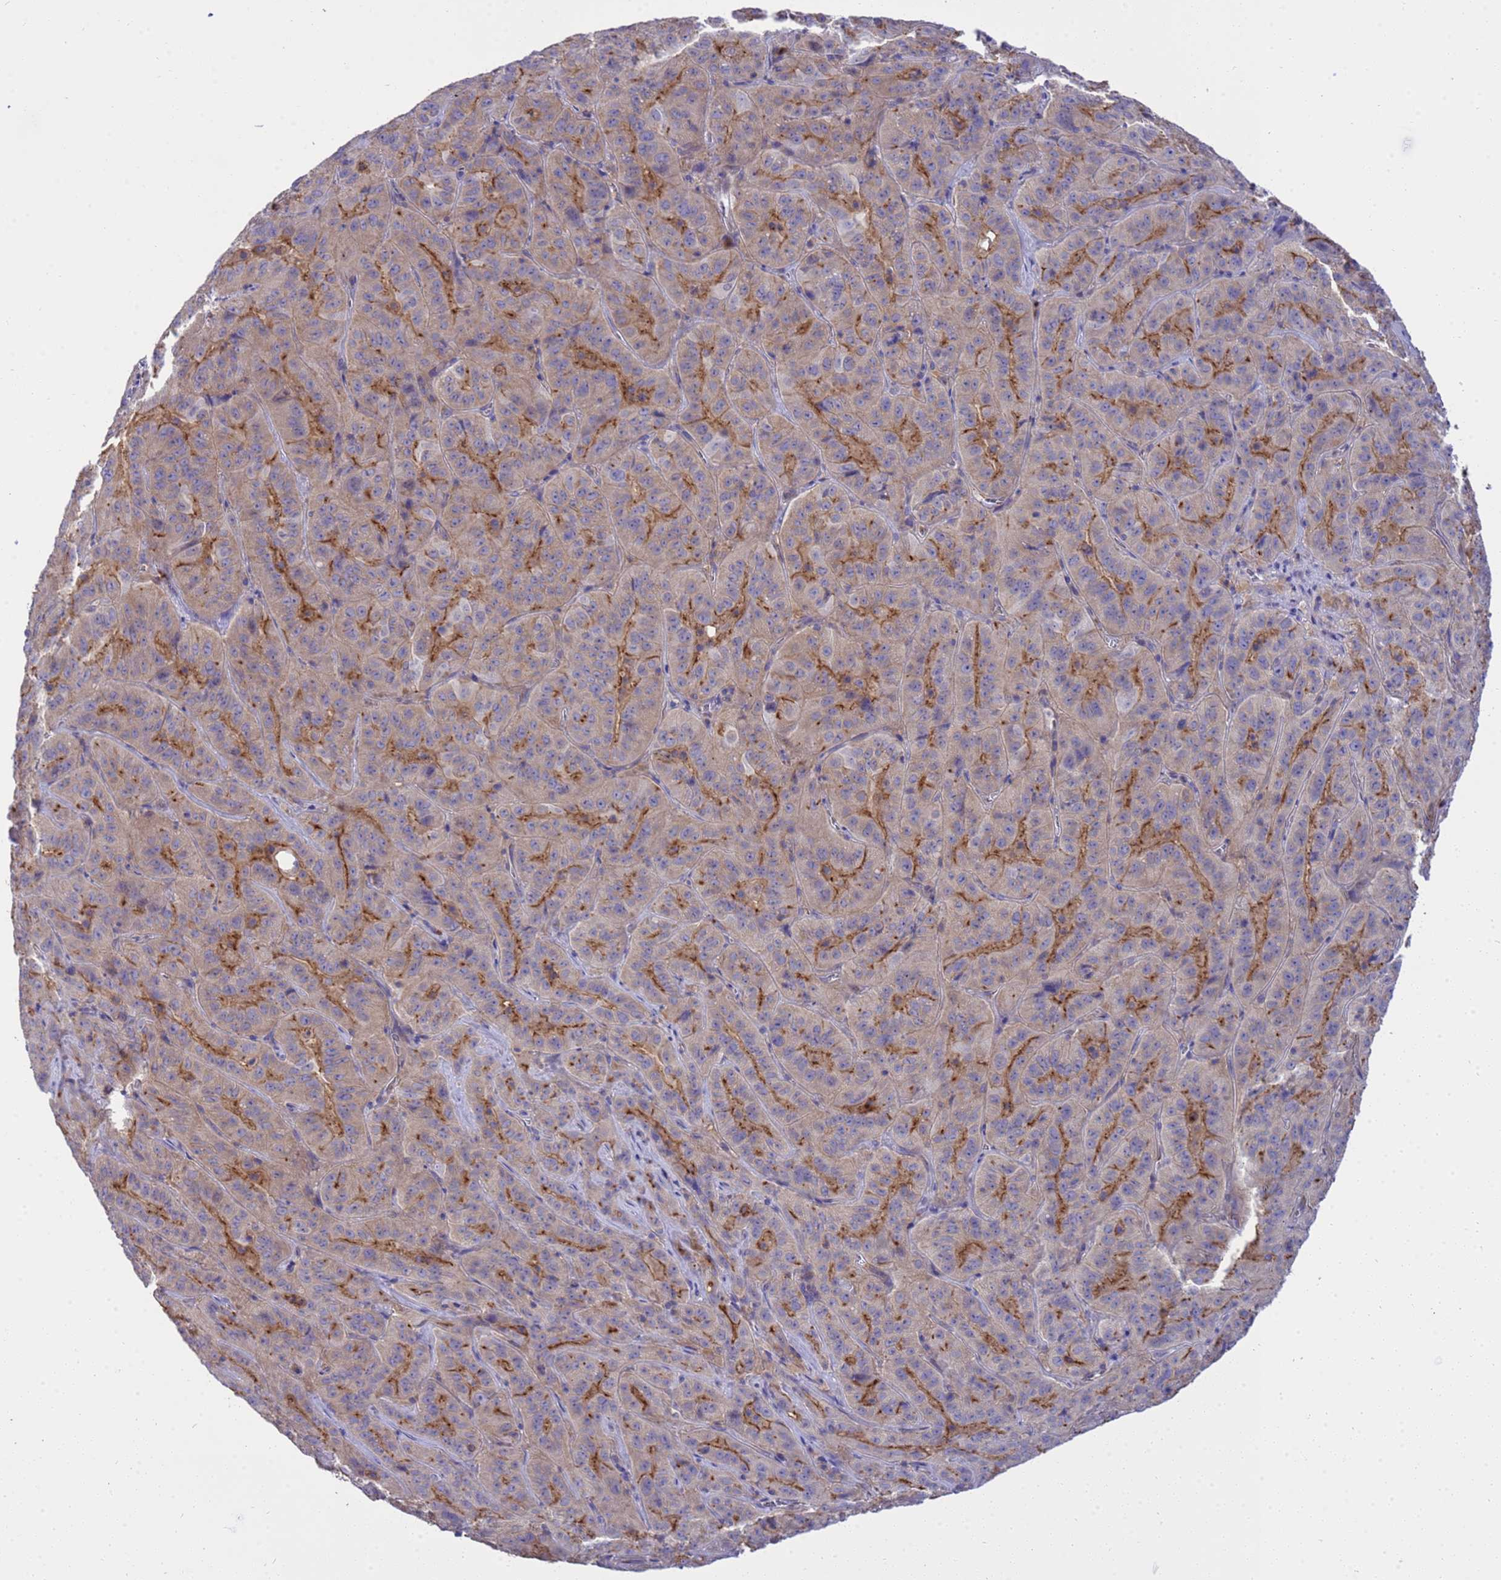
{"staining": {"intensity": "moderate", "quantity": "25%-75%", "location": "cytoplasmic/membranous"}, "tissue": "pancreatic cancer", "cell_type": "Tumor cells", "image_type": "cancer", "snomed": [{"axis": "morphology", "description": "Adenocarcinoma, NOS"}, {"axis": "topography", "description": "Pancreas"}], "caption": "Pancreatic cancer was stained to show a protein in brown. There is medium levels of moderate cytoplasmic/membranous staining in about 25%-75% of tumor cells.", "gene": "ANAPC1", "patient": {"sex": "male", "age": 63}}